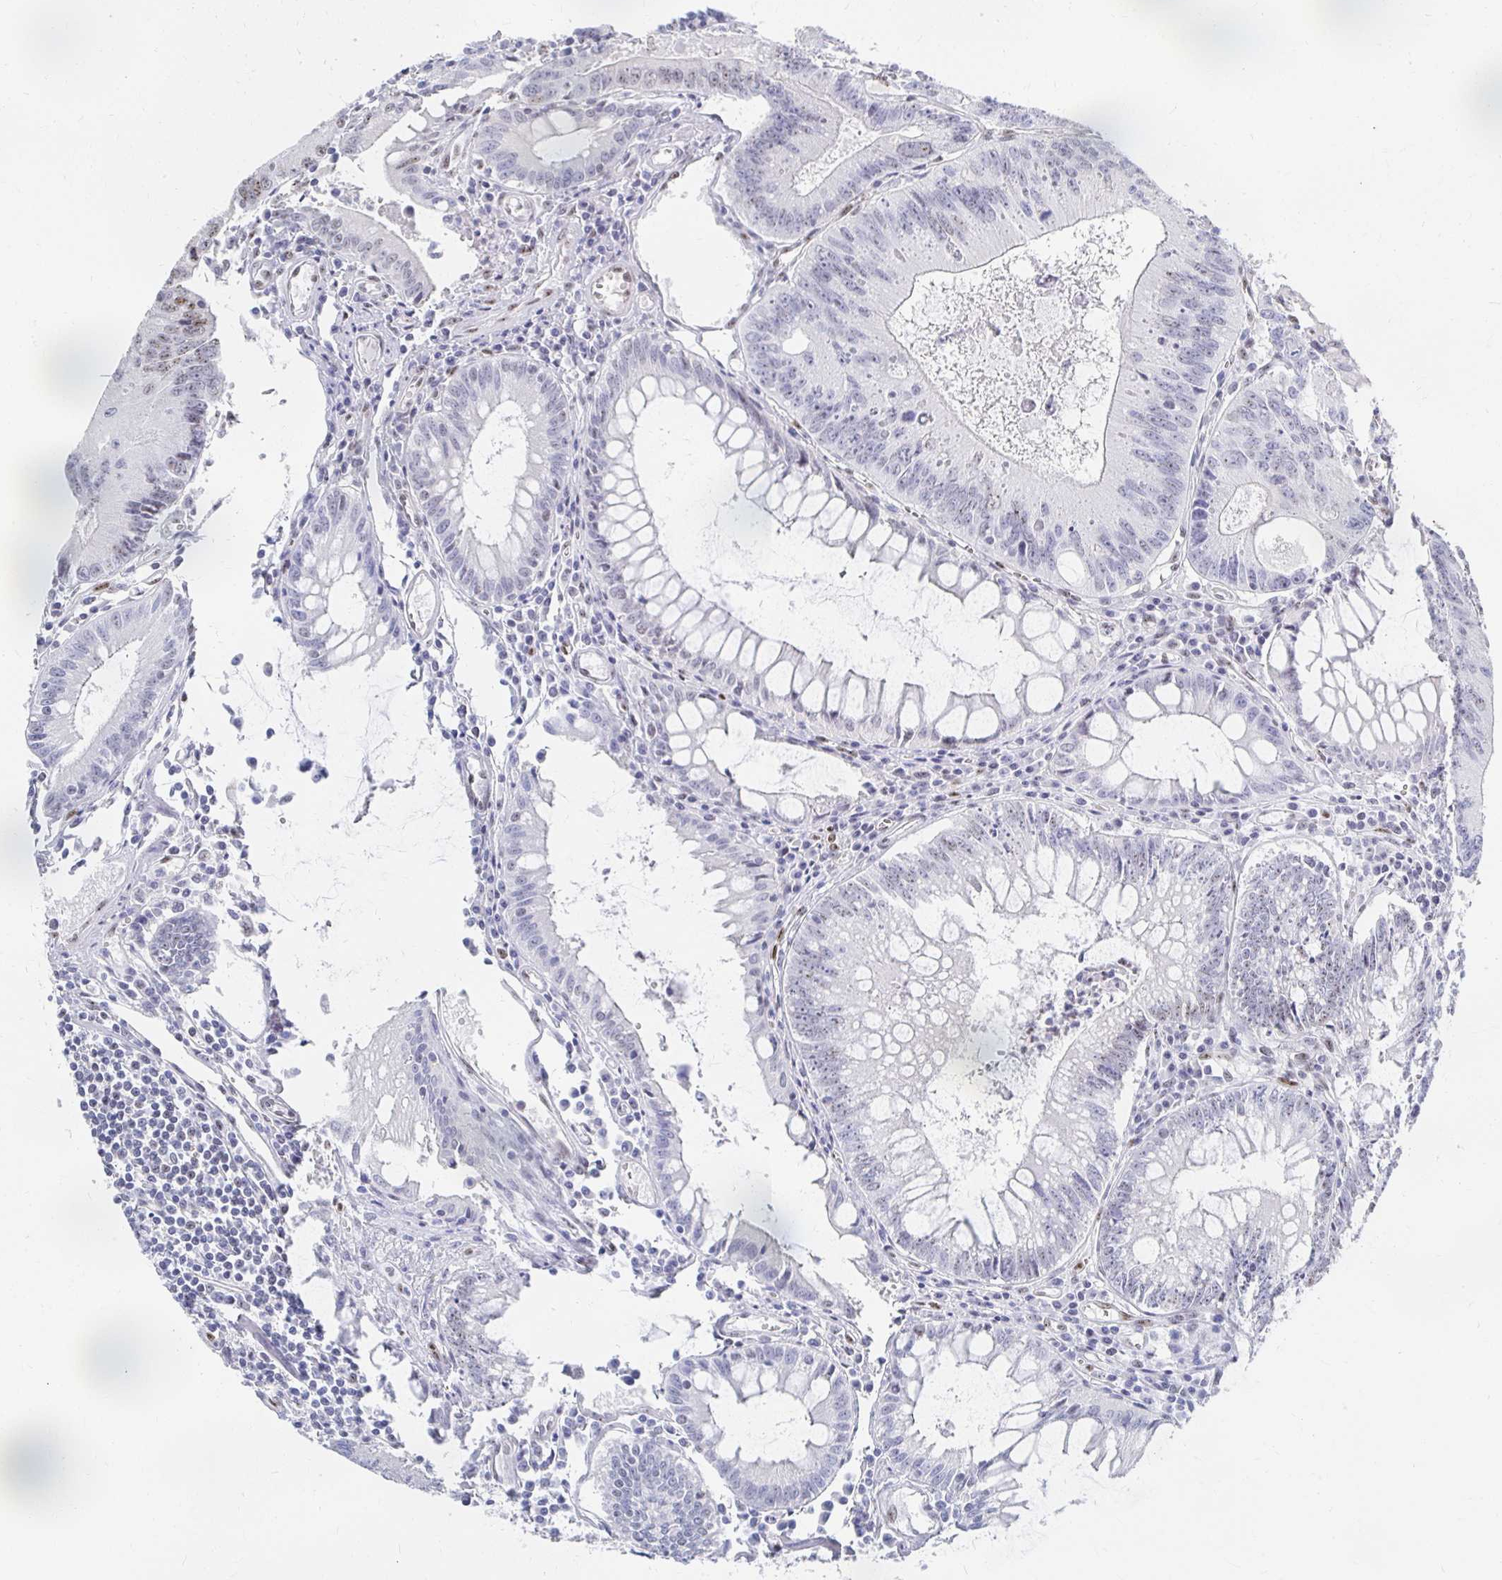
{"staining": {"intensity": "negative", "quantity": "none", "location": "none"}, "tissue": "colorectal cancer", "cell_type": "Tumor cells", "image_type": "cancer", "snomed": [{"axis": "morphology", "description": "Adenocarcinoma, NOS"}, {"axis": "topography", "description": "Rectum"}], "caption": "Immunohistochemistry (IHC) of human adenocarcinoma (colorectal) demonstrates no positivity in tumor cells.", "gene": "CLIC3", "patient": {"sex": "female", "age": 81}}